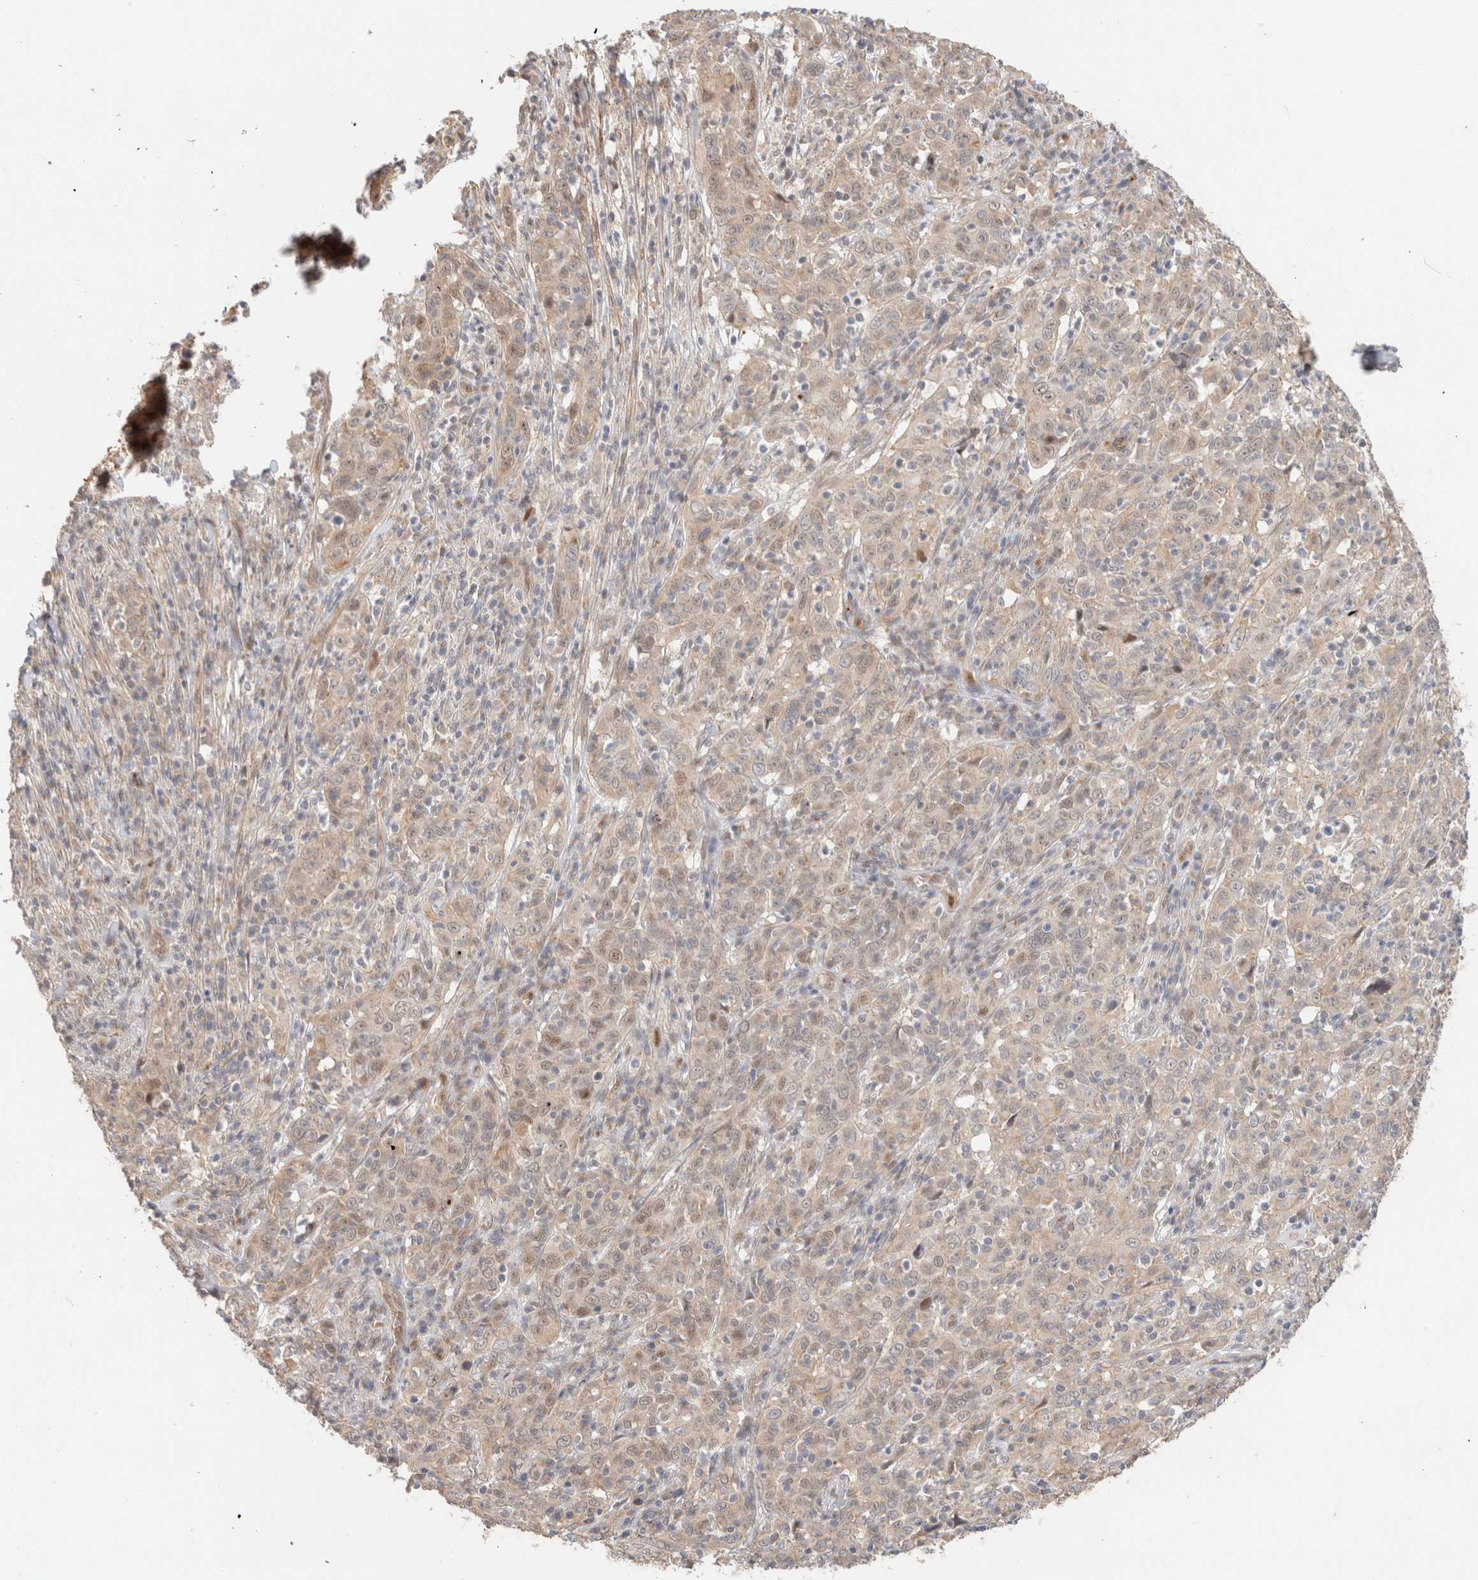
{"staining": {"intensity": "weak", "quantity": ">75%", "location": "cytoplasmic/membranous,nuclear"}, "tissue": "cervical cancer", "cell_type": "Tumor cells", "image_type": "cancer", "snomed": [{"axis": "morphology", "description": "Squamous cell carcinoma, NOS"}, {"axis": "topography", "description": "Cervix"}], "caption": "A brown stain highlights weak cytoplasmic/membranous and nuclear expression of a protein in cervical cancer tumor cells.", "gene": "ID3", "patient": {"sex": "female", "age": 46}}